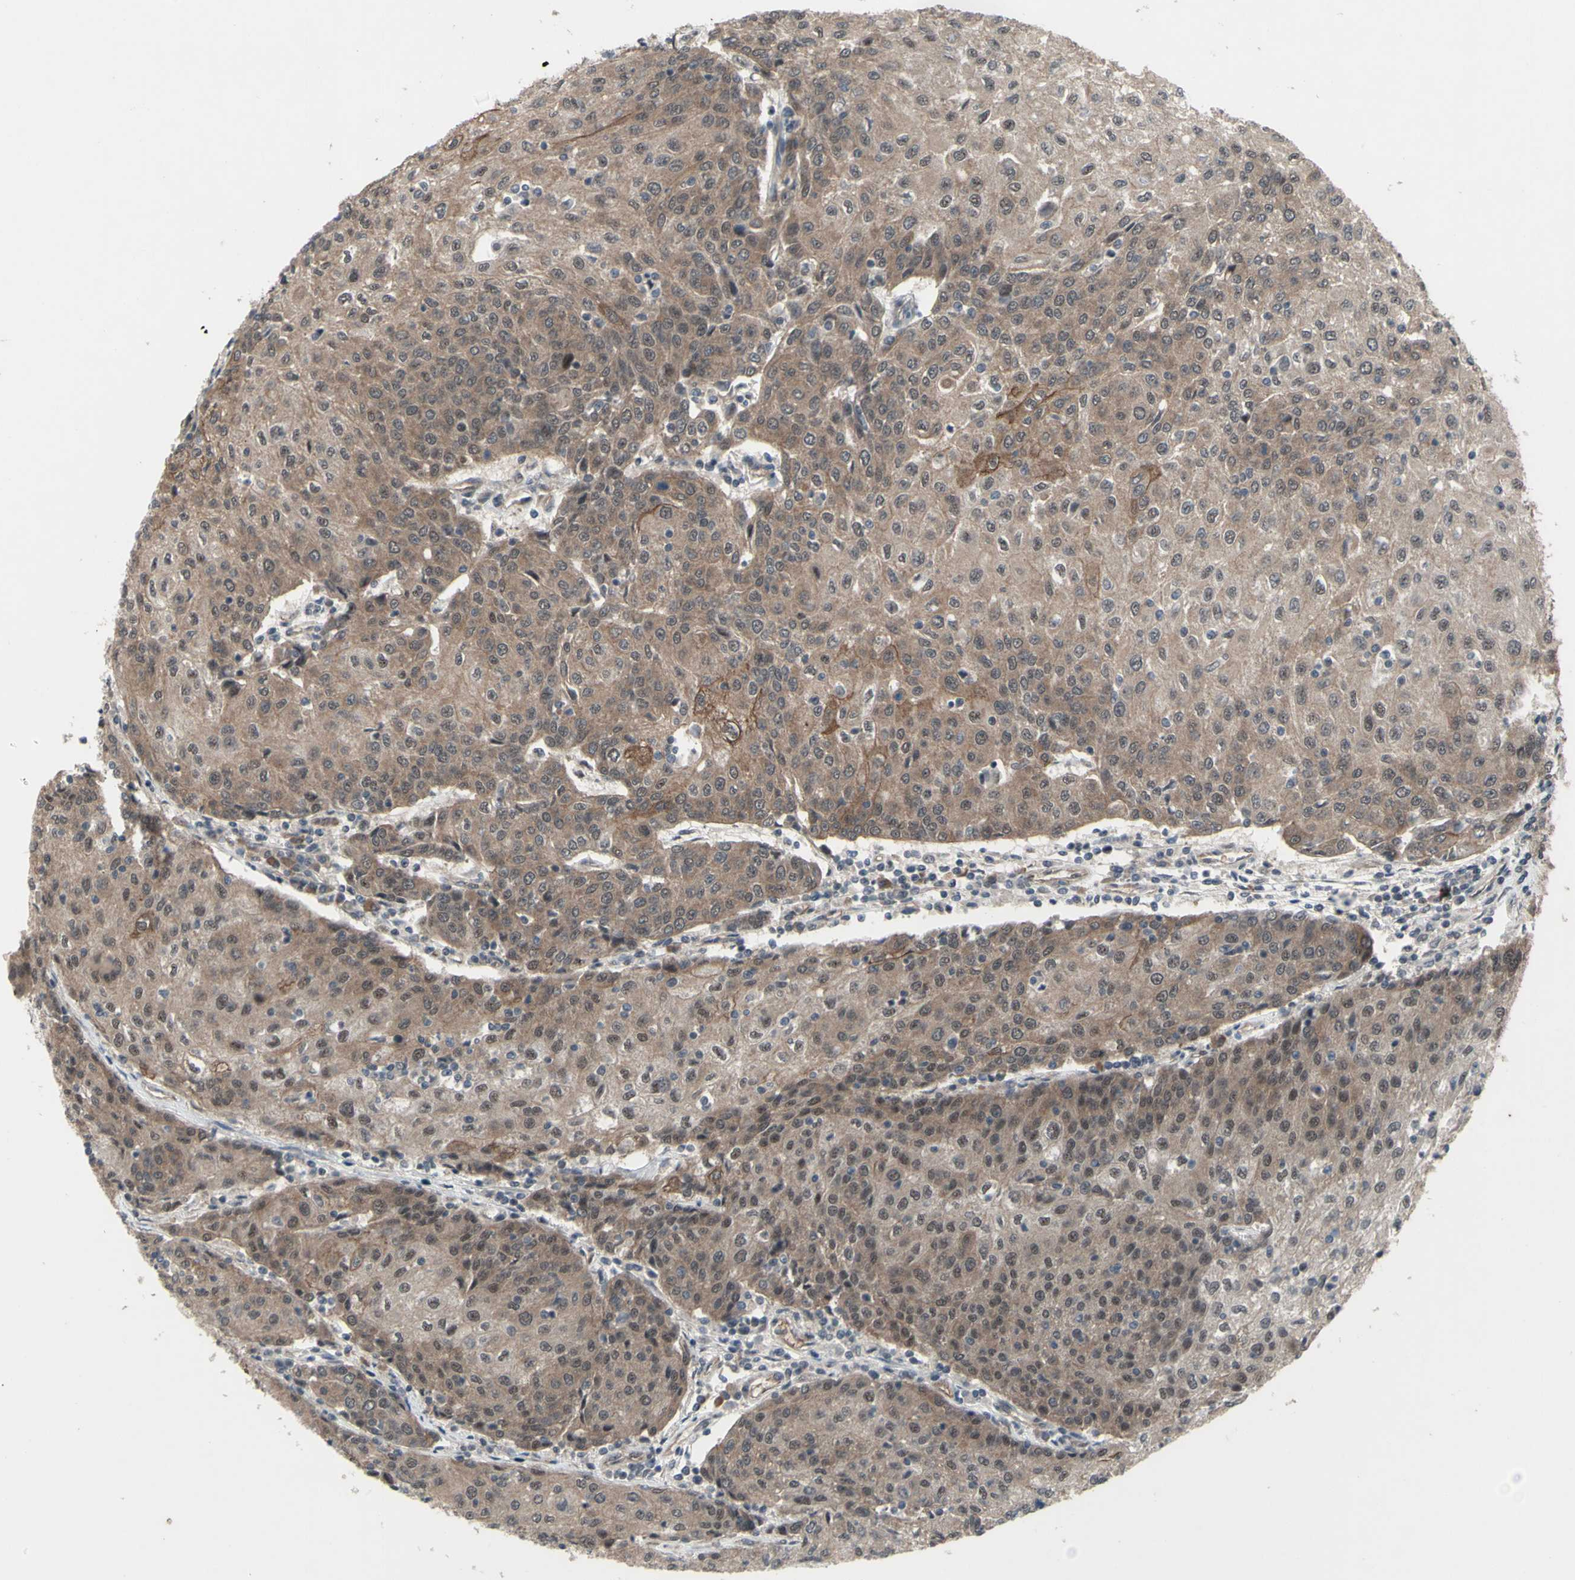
{"staining": {"intensity": "weak", "quantity": ">75%", "location": "cytoplasmic/membranous"}, "tissue": "urothelial cancer", "cell_type": "Tumor cells", "image_type": "cancer", "snomed": [{"axis": "morphology", "description": "Urothelial carcinoma, High grade"}, {"axis": "topography", "description": "Urinary bladder"}], "caption": "Human high-grade urothelial carcinoma stained for a protein (brown) demonstrates weak cytoplasmic/membranous positive staining in approximately >75% of tumor cells.", "gene": "TRDMT1", "patient": {"sex": "female", "age": 85}}